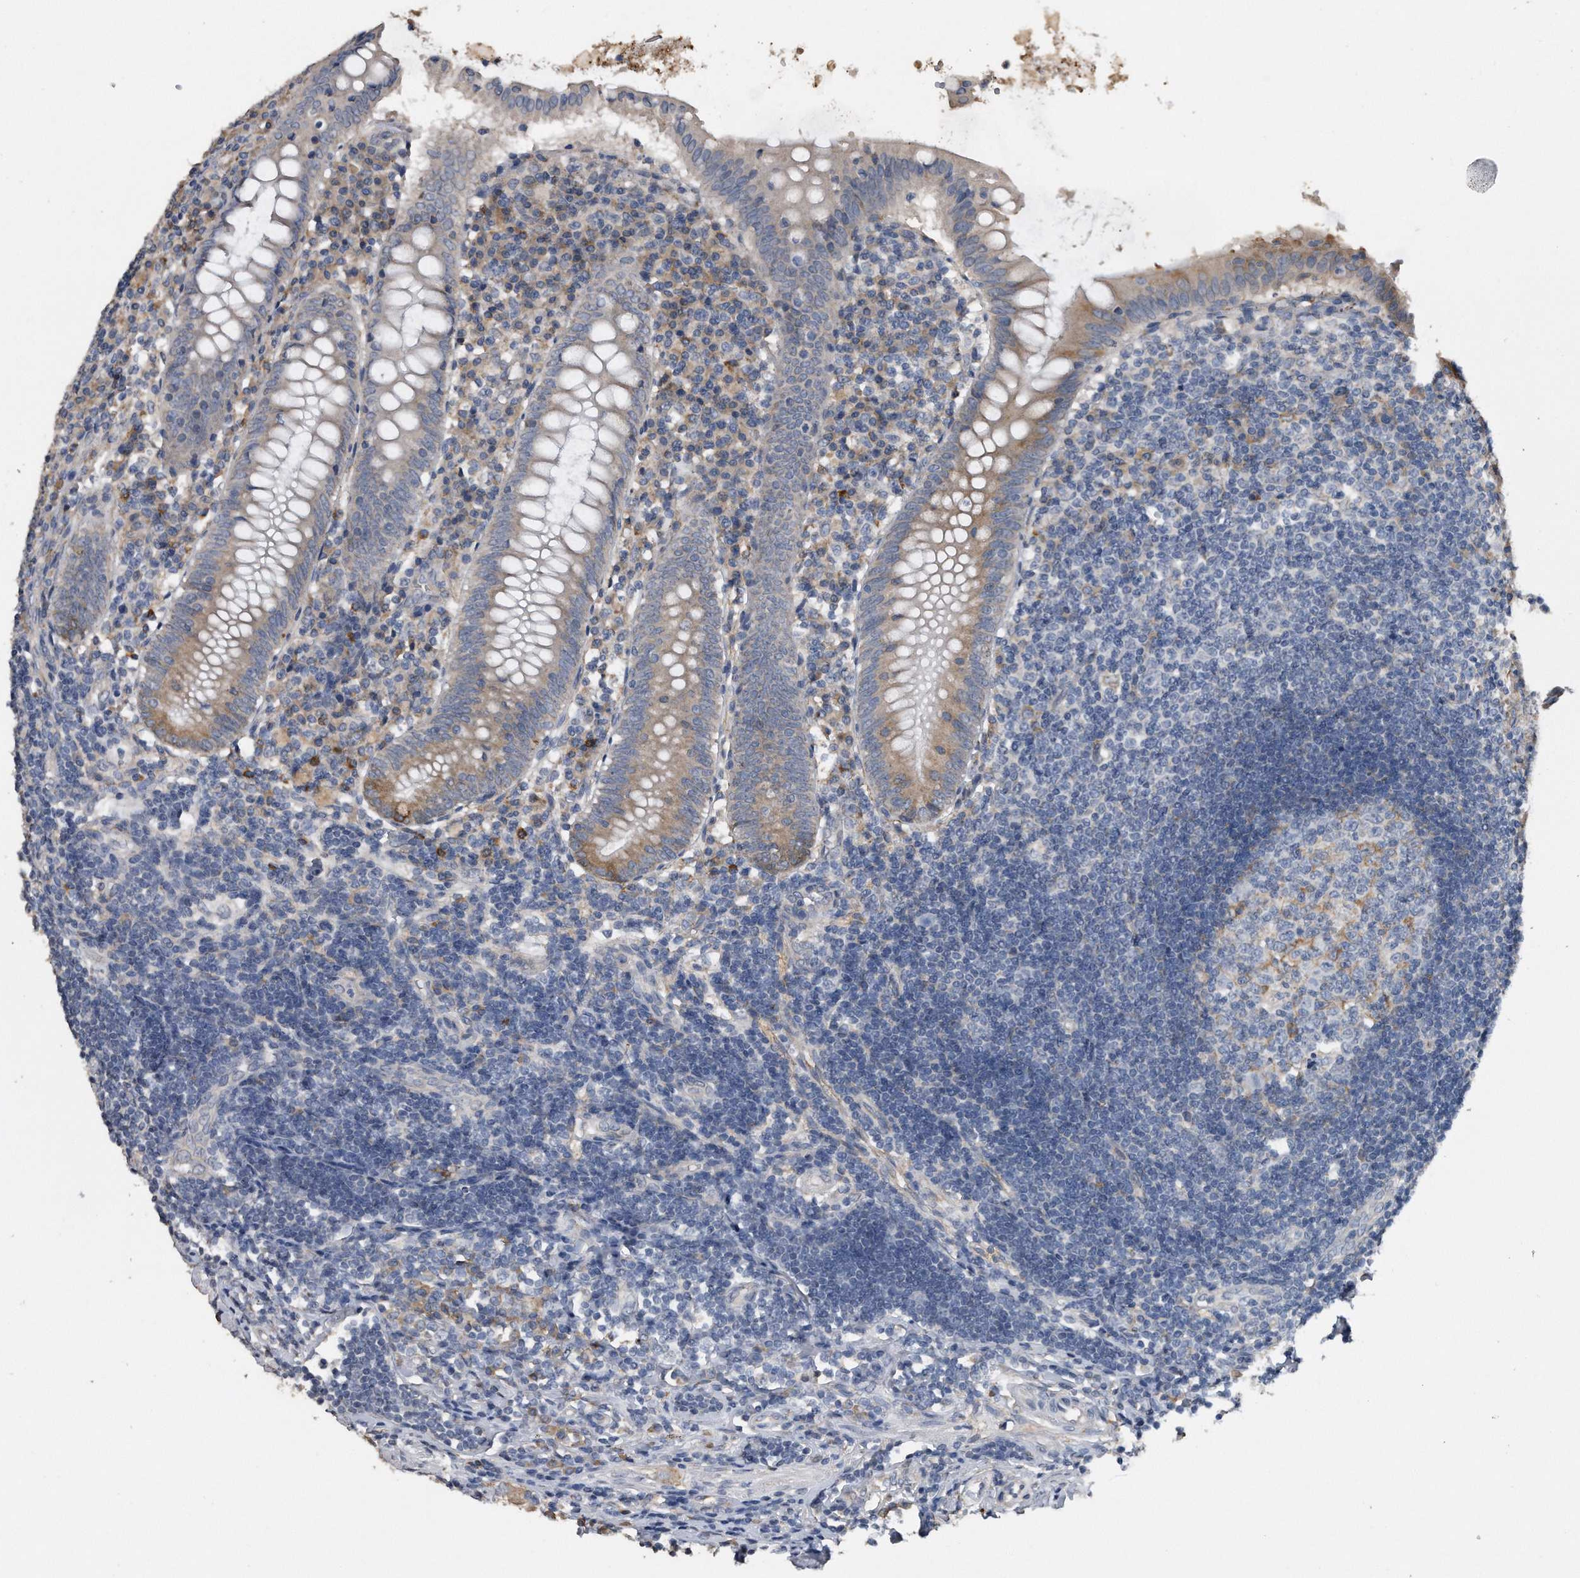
{"staining": {"intensity": "moderate", "quantity": "25%-75%", "location": "cytoplasmic/membranous"}, "tissue": "appendix", "cell_type": "Glandular cells", "image_type": "normal", "snomed": [{"axis": "morphology", "description": "Normal tissue, NOS"}, {"axis": "topography", "description": "Appendix"}], "caption": "Unremarkable appendix demonstrates moderate cytoplasmic/membranous expression in about 25%-75% of glandular cells, visualized by immunohistochemistry. (IHC, brightfield microscopy, high magnification).", "gene": "PCLO", "patient": {"sex": "female", "age": 54}}